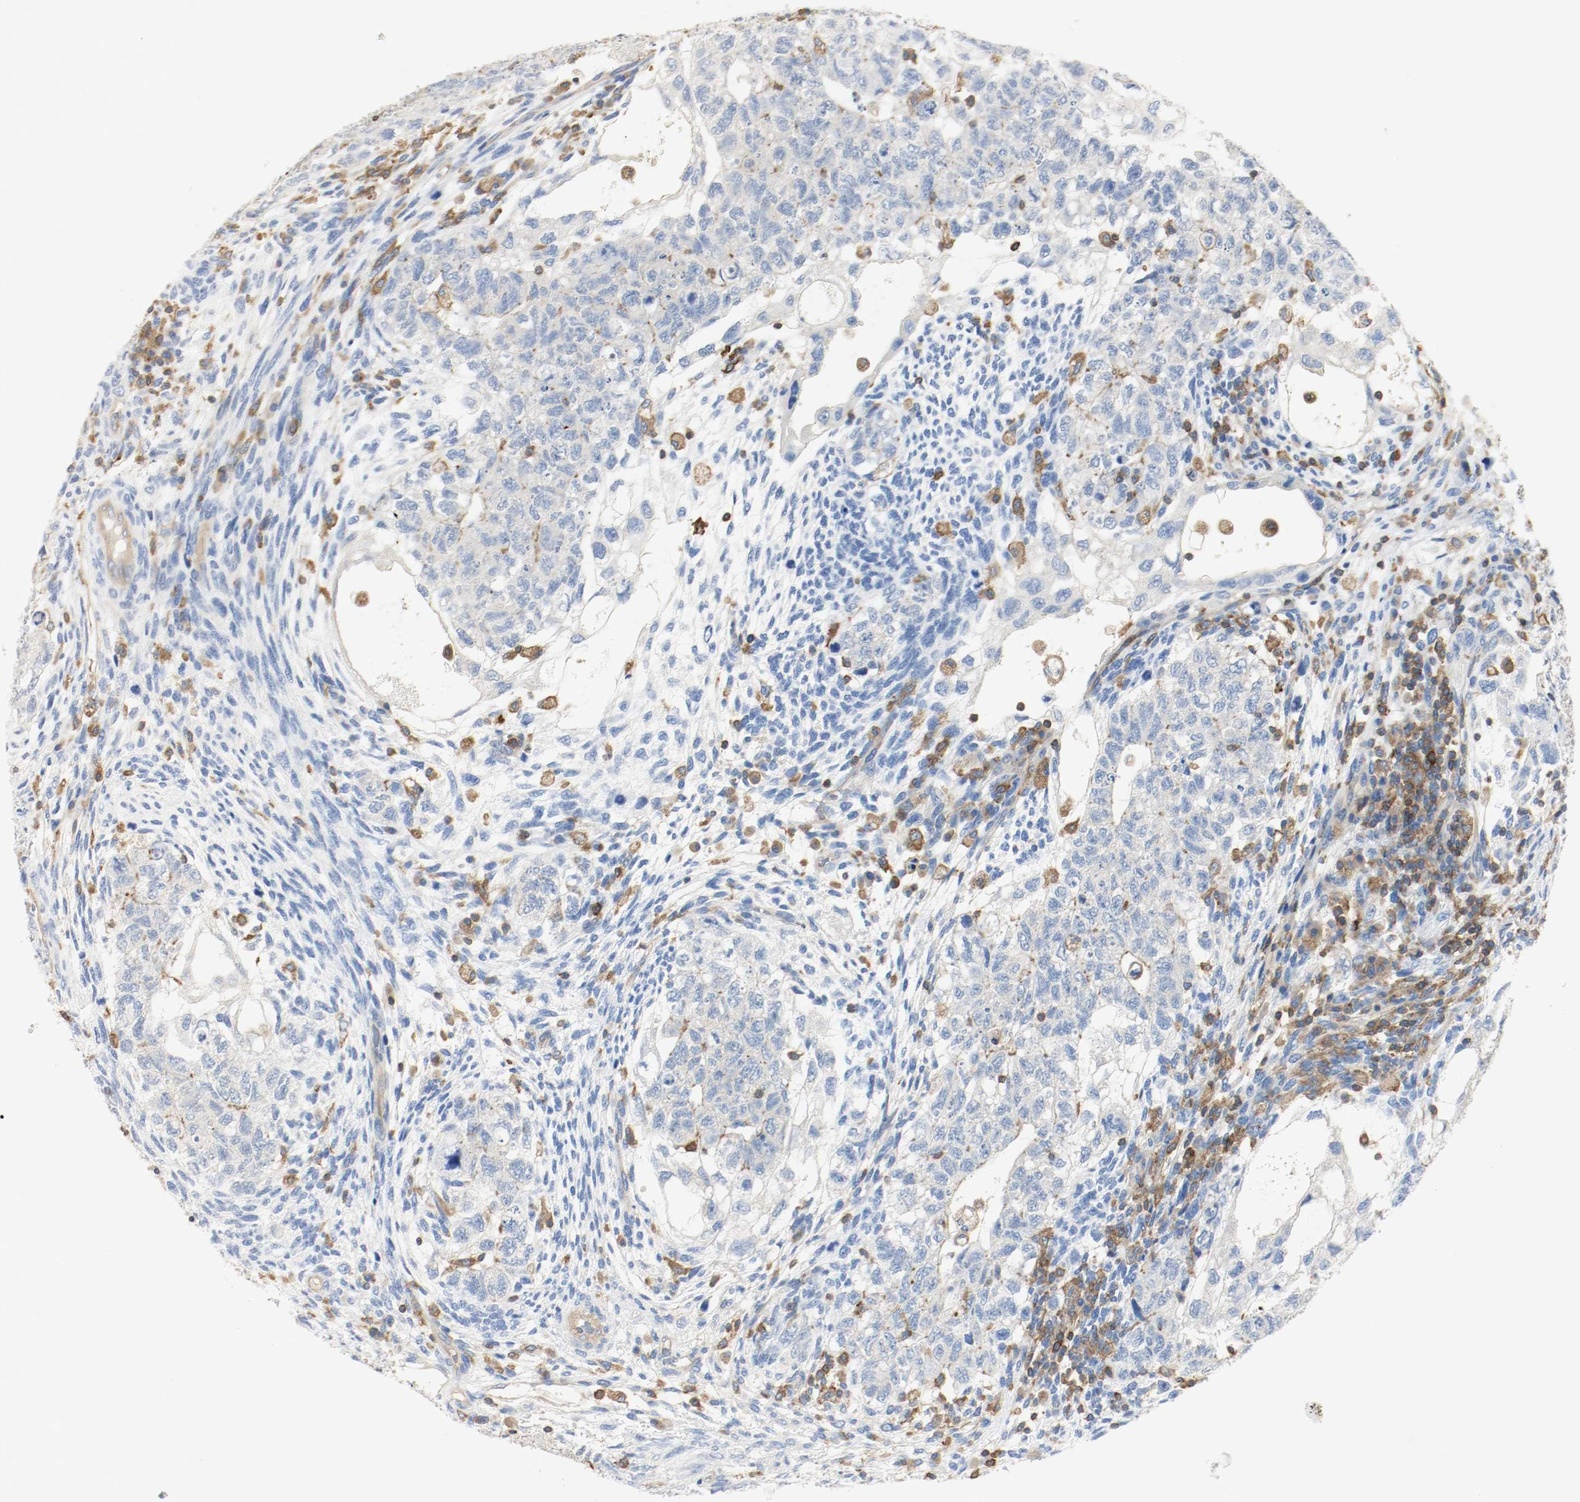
{"staining": {"intensity": "weak", "quantity": "25%-75%", "location": "cytoplasmic/membranous"}, "tissue": "testis cancer", "cell_type": "Tumor cells", "image_type": "cancer", "snomed": [{"axis": "morphology", "description": "Normal tissue, NOS"}, {"axis": "morphology", "description": "Carcinoma, Embryonal, NOS"}, {"axis": "topography", "description": "Testis"}], "caption": "Weak cytoplasmic/membranous positivity is identified in approximately 25%-75% of tumor cells in testis embryonal carcinoma.", "gene": "ARPC1B", "patient": {"sex": "male", "age": 36}}